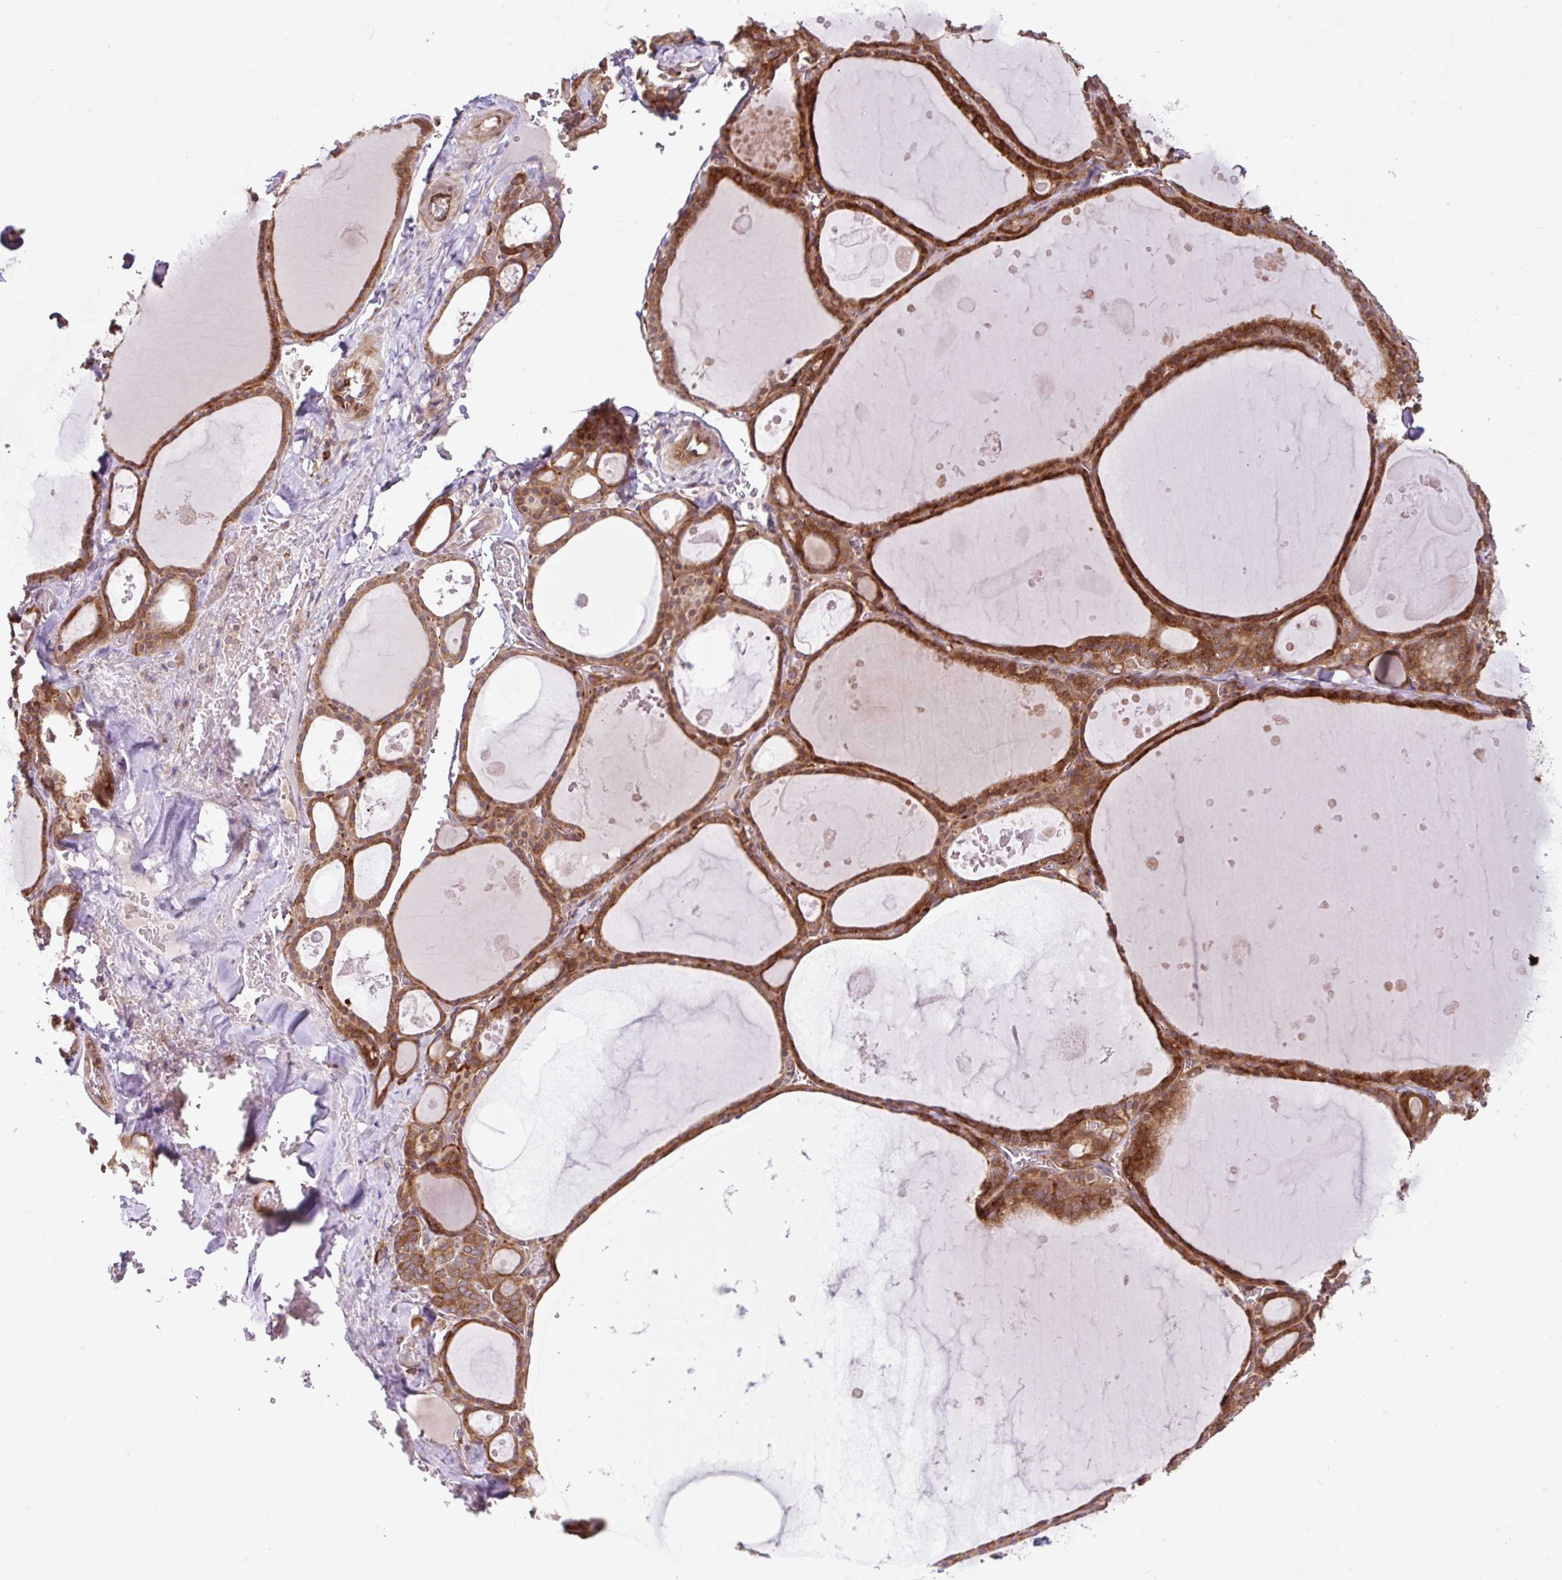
{"staining": {"intensity": "strong", "quantity": ">75%", "location": "cytoplasmic/membranous"}, "tissue": "thyroid gland", "cell_type": "Glandular cells", "image_type": "normal", "snomed": [{"axis": "morphology", "description": "Normal tissue, NOS"}, {"axis": "topography", "description": "Thyroid gland"}], "caption": "Immunohistochemical staining of benign thyroid gland displays high levels of strong cytoplasmic/membranous positivity in about >75% of glandular cells.", "gene": "NTPCR", "patient": {"sex": "male", "age": 56}}